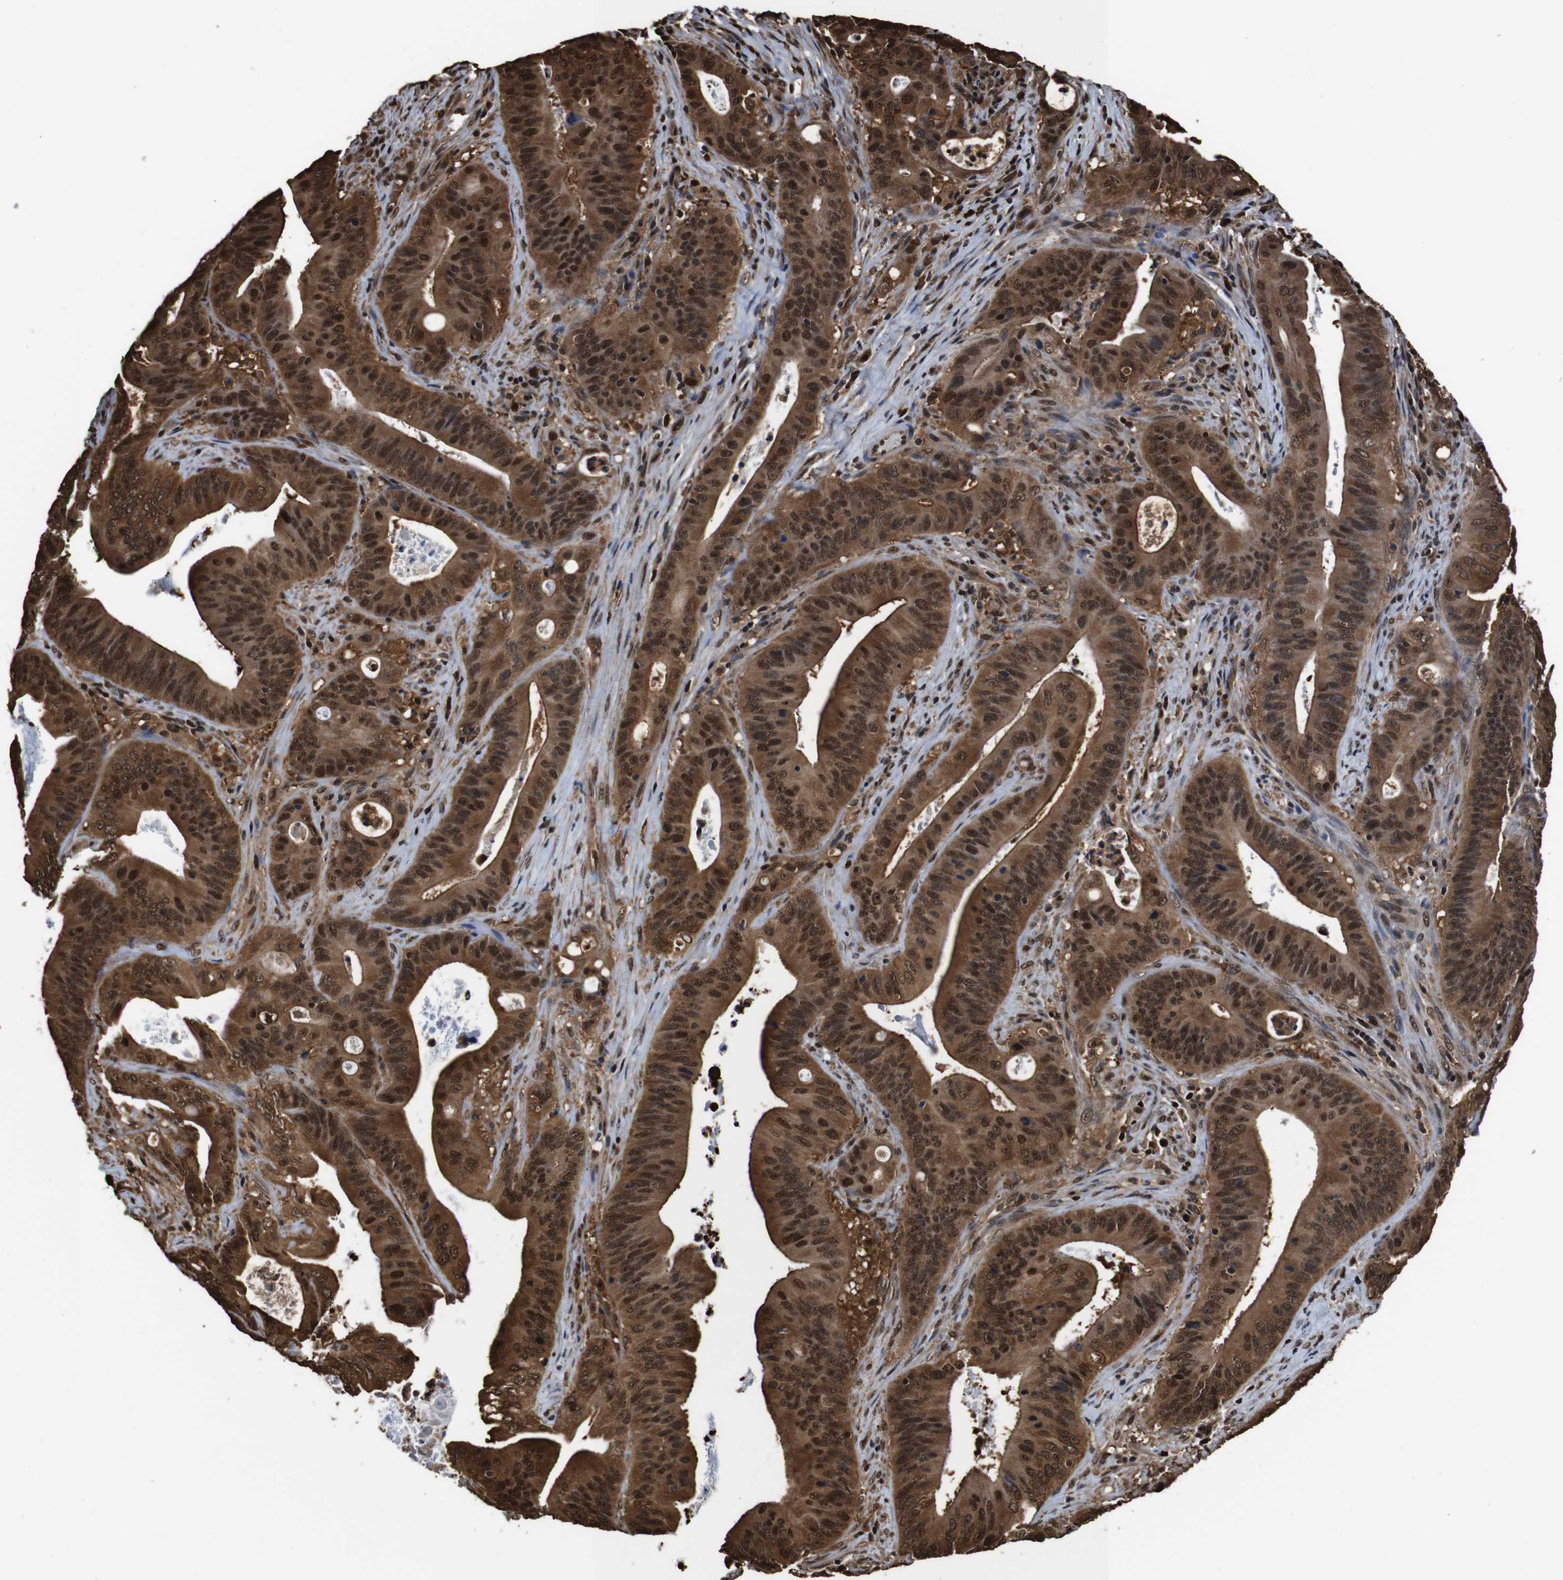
{"staining": {"intensity": "strong", "quantity": ">75%", "location": "cytoplasmic/membranous,nuclear"}, "tissue": "pancreatic cancer", "cell_type": "Tumor cells", "image_type": "cancer", "snomed": [{"axis": "morphology", "description": "Normal tissue, NOS"}, {"axis": "topography", "description": "Lymph node"}], "caption": "Immunohistochemical staining of human pancreatic cancer reveals high levels of strong cytoplasmic/membranous and nuclear protein positivity in approximately >75% of tumor cells.", "gene": "VCP", "patient": {"sex": "male", "age": 62}}